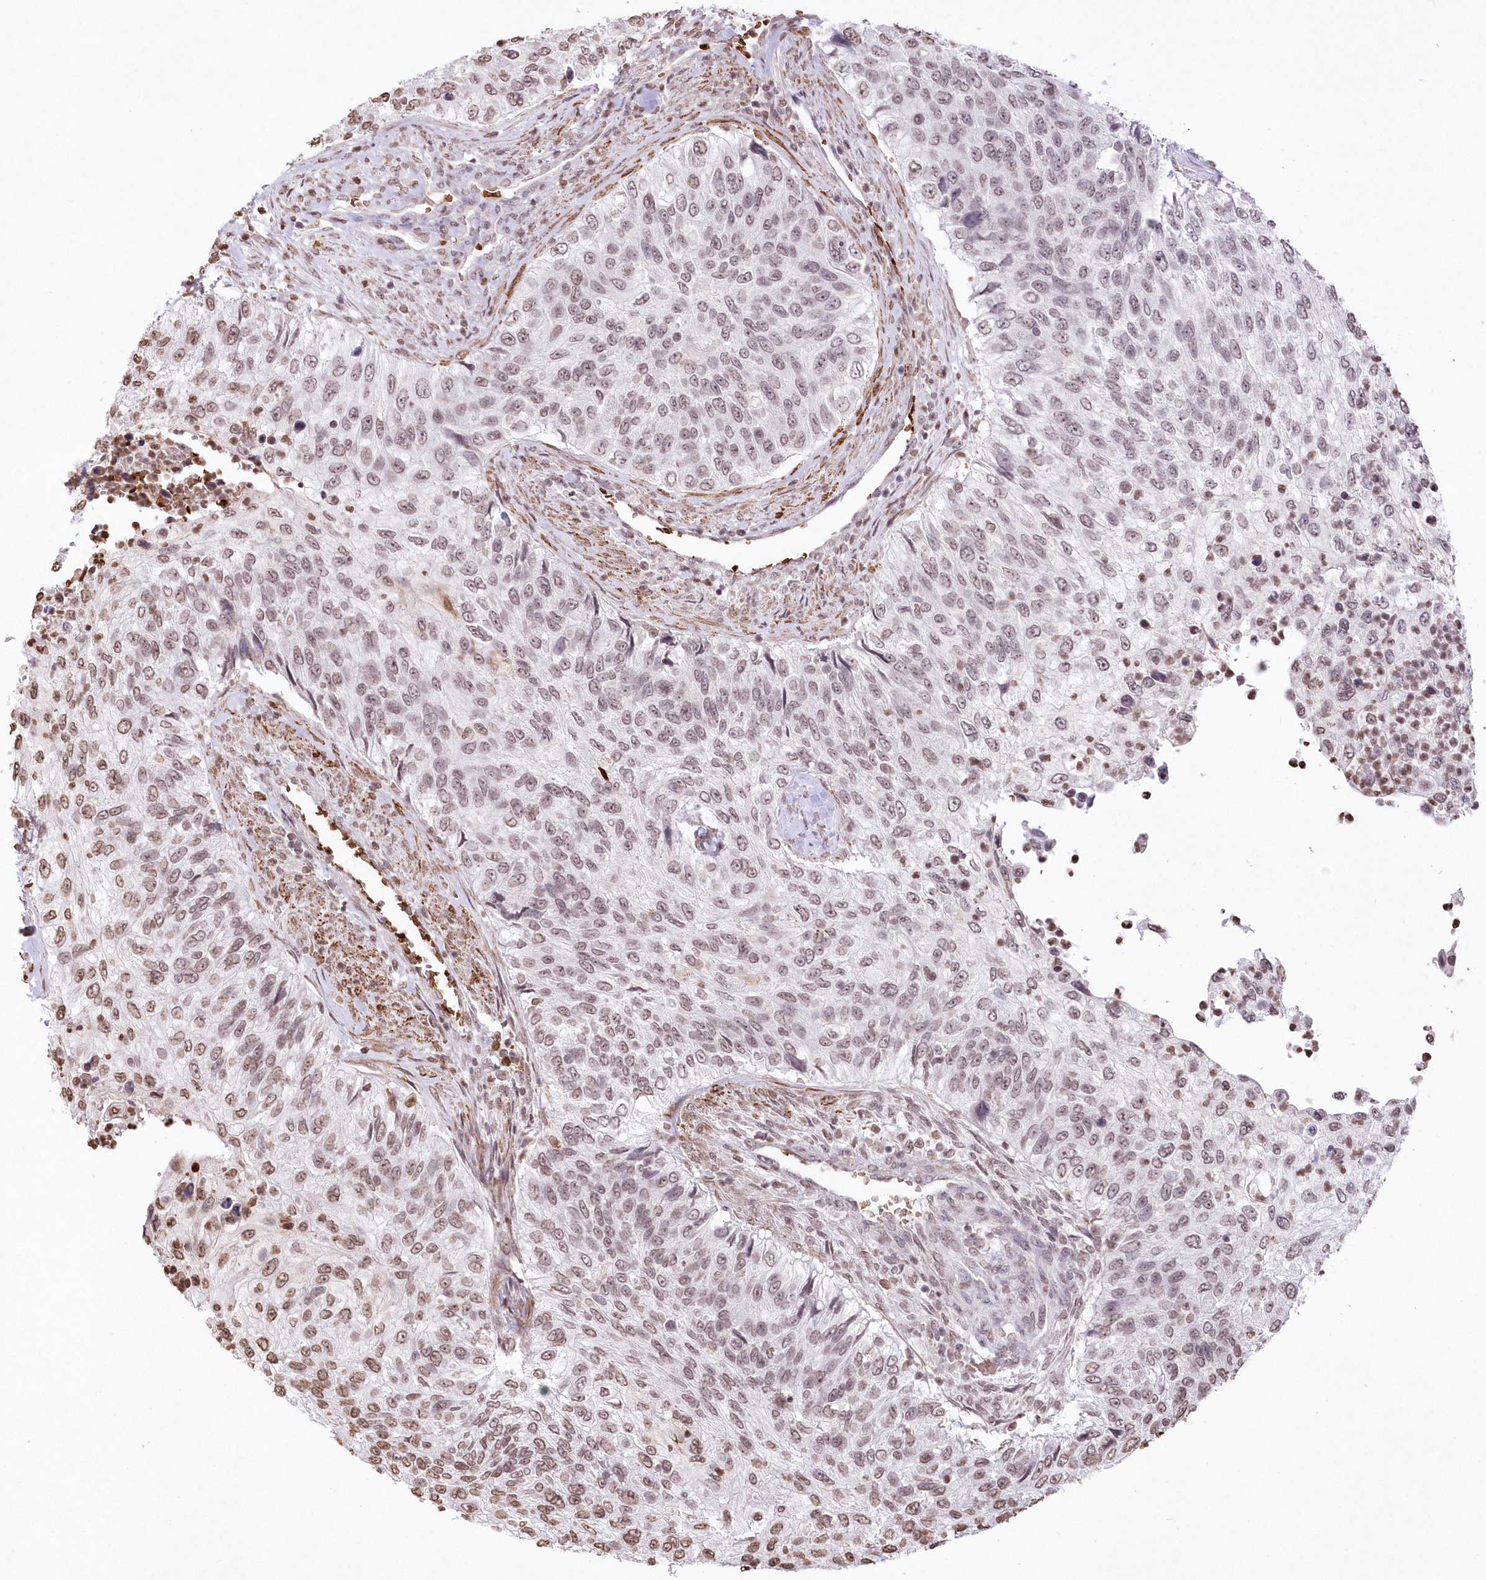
{"staining": {"intensity": "moderate", "quantity": "25%-75%", "location": "nuclear"}, "tissue": "urothelial cancer", "cell_type": "Tumor cells", "image_type": "cancer", "snomed": [{"axis": "morphology", "description": "Urothelial carcinoma, High grade"}, {"axis": "topography", "description": "Urinary bladder"}], "caption": "Human urothelial carcinoma (high-grade) stained with a protein marker shows moderate staining in tumor cells.", "gene": "RBM27", "patient": {"sex": "female", "age": 60}}